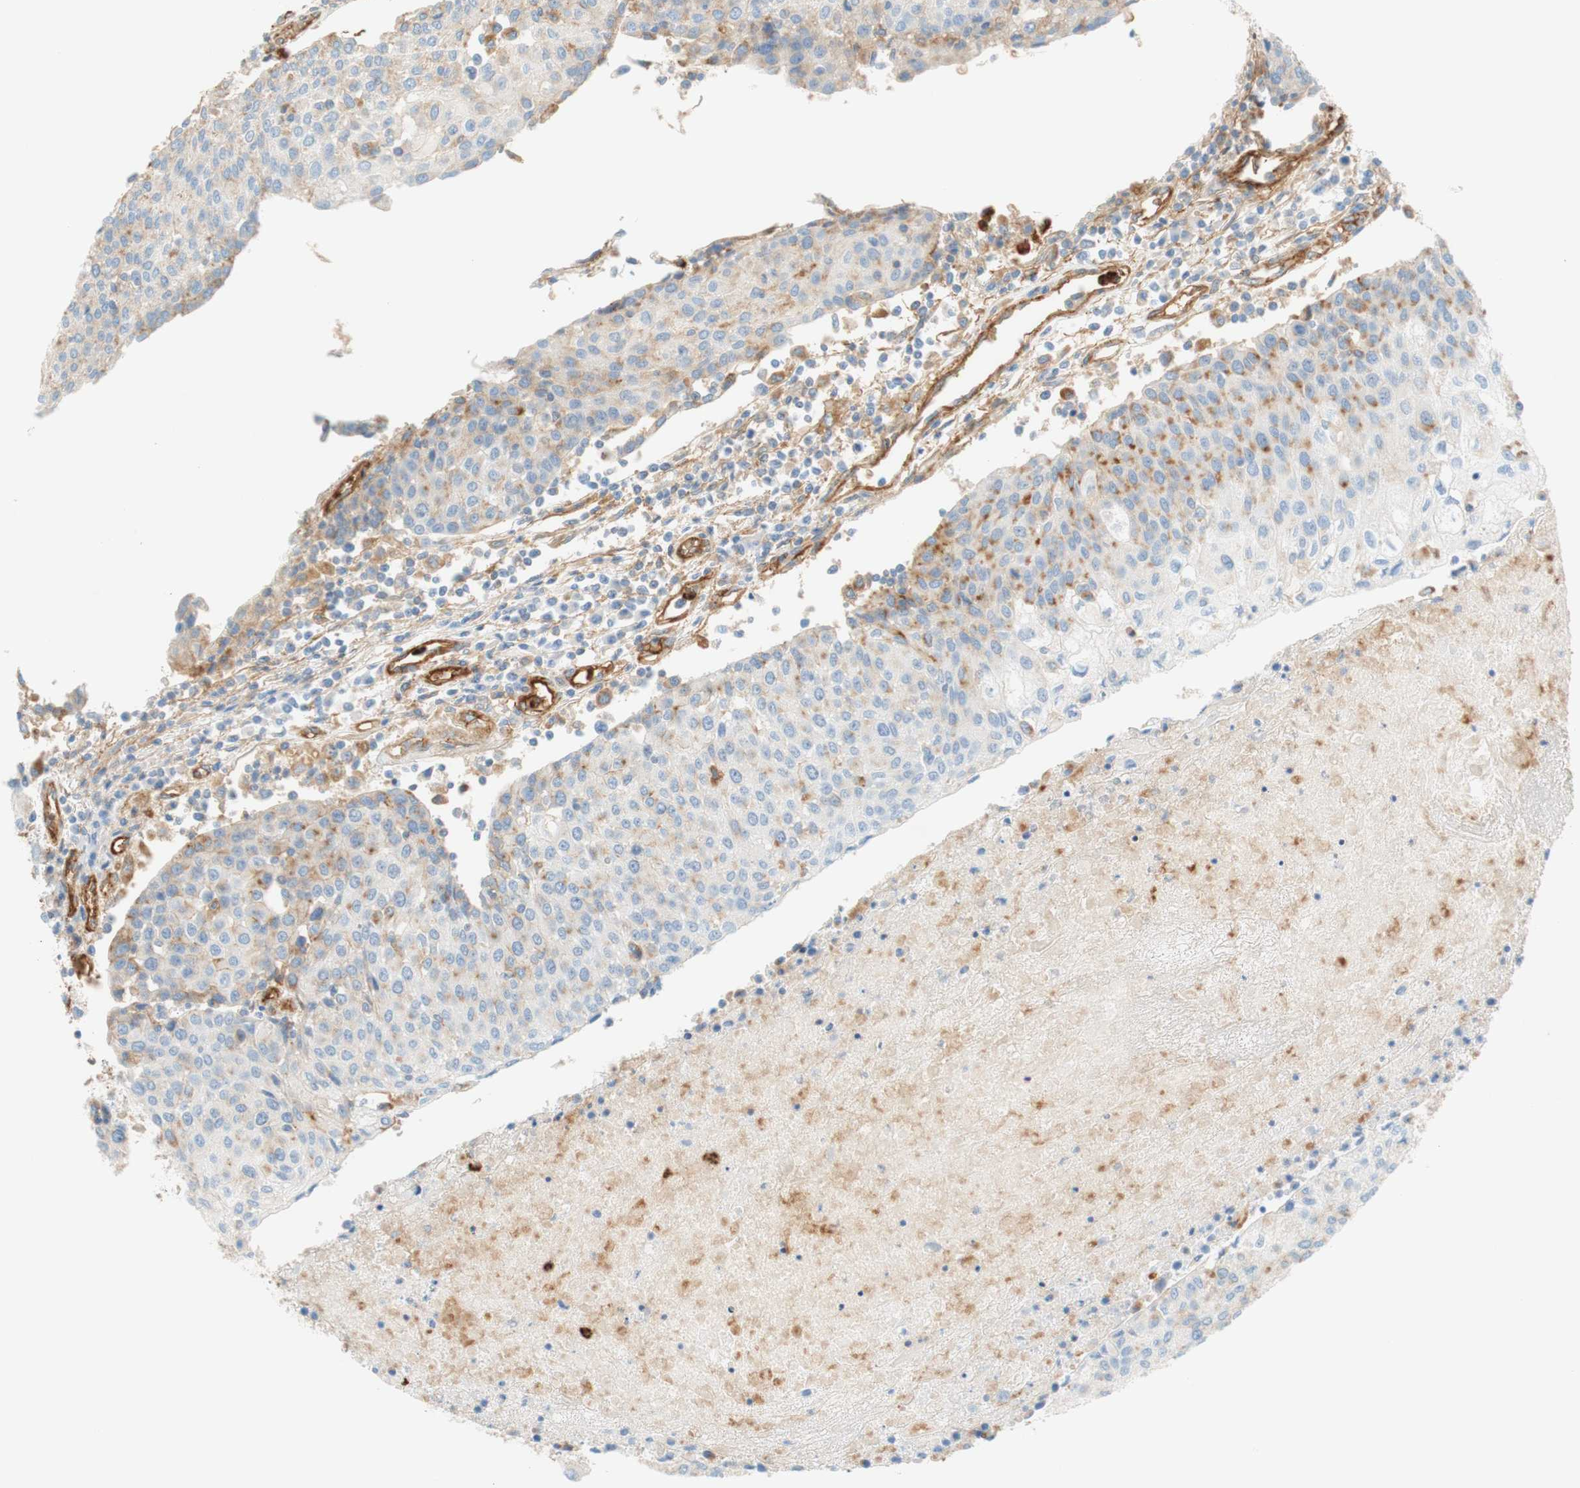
{"staining": {"intensity": "weak", "quantity": "25%-75%", "location": "cytoplasmic/membranous"}, "tissue": "urothelial cancer", "cell_type": "Tumor cells", "image_type": "cancer", "snomed": [{"axis": "morphology", "description": "Urothelial carcinoma, High grade"}, {"axis": "topography", "description": "Urinary bladder"}], "caption": "A high-resolution histopathology image shows IHC staining of high-grade urothelial carcinoma, which exhibits weak cytoplasmic/membranous positivity in approximately 25%-75% of tumor cells.", "gene": "STOM", "patient": {"sex": "female", "age": 85}}